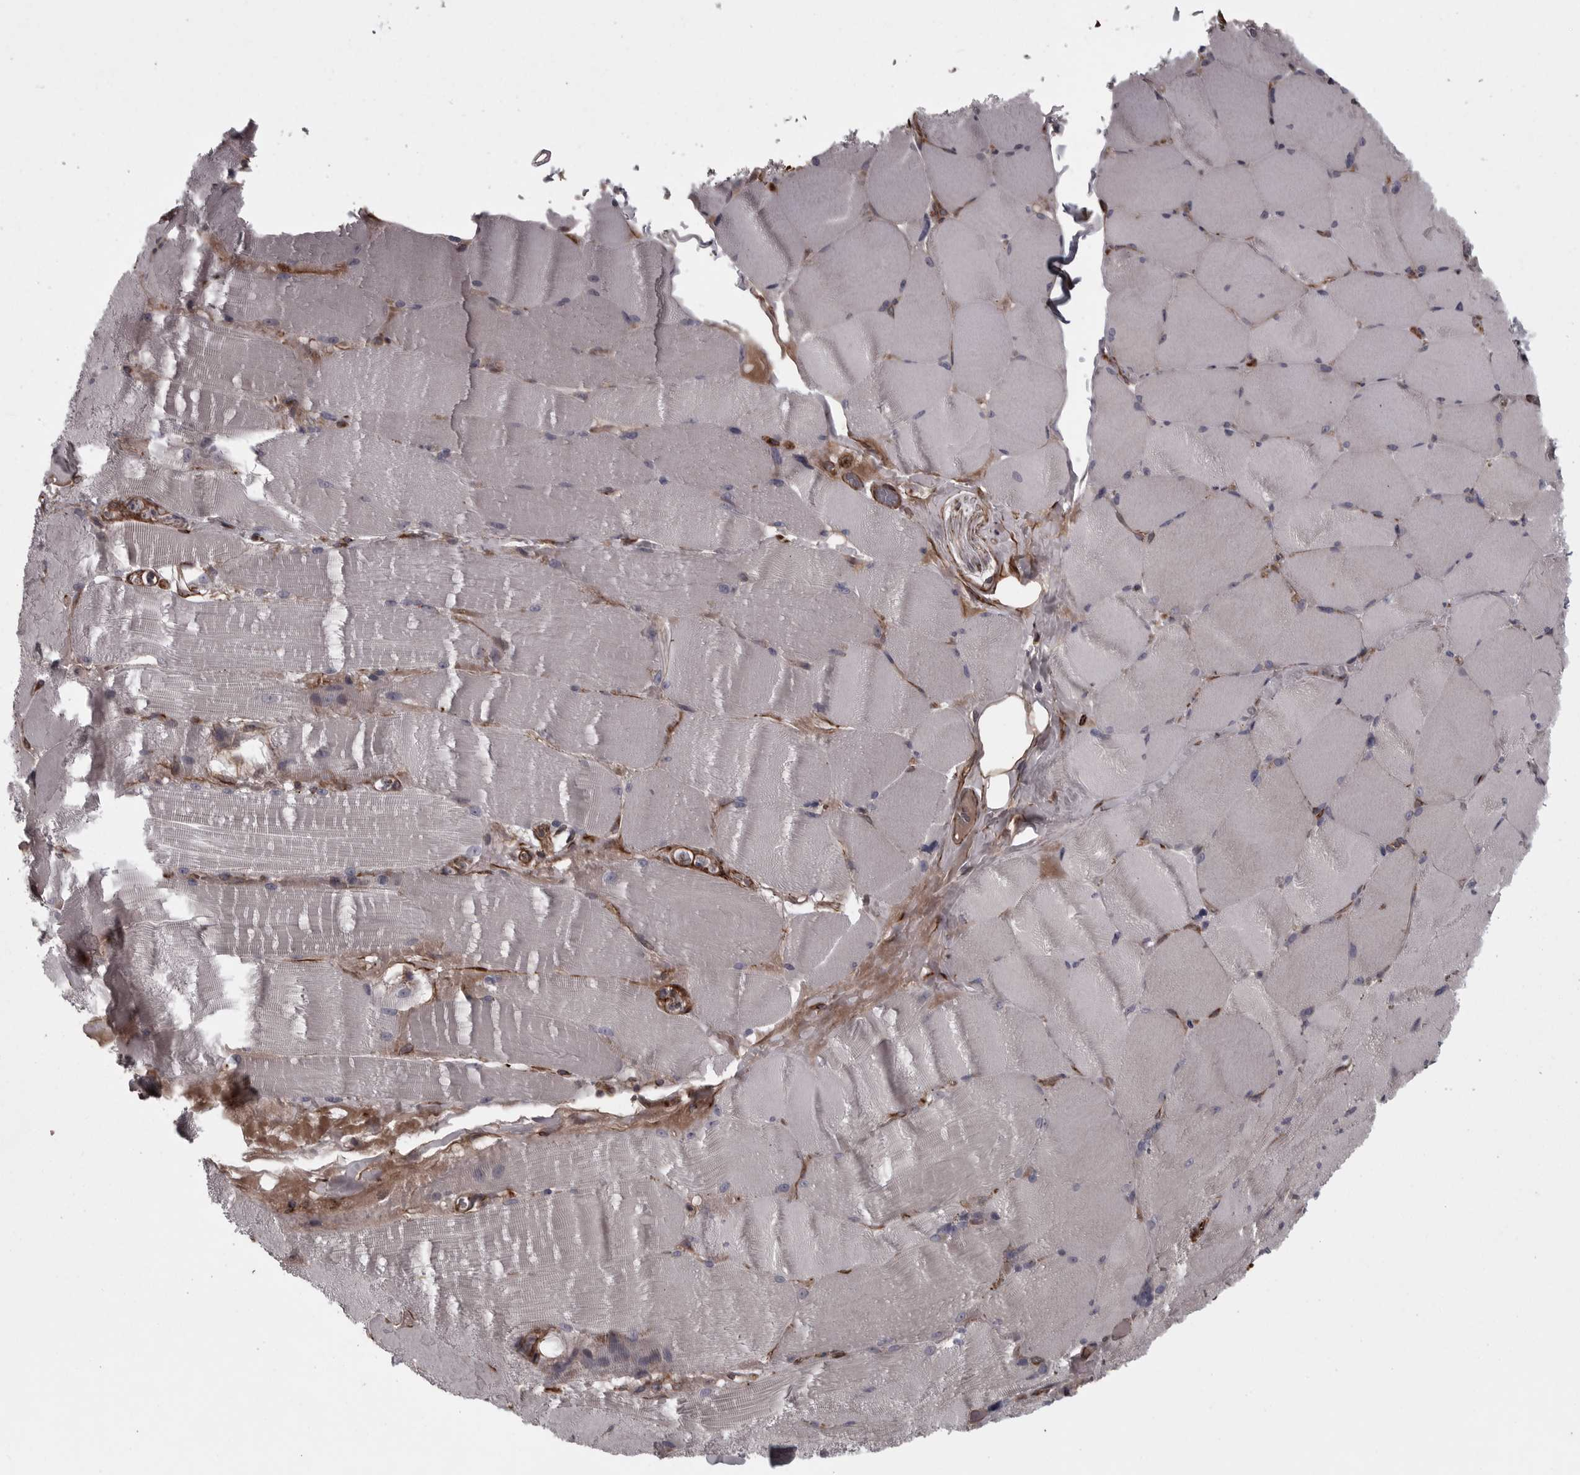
{"staining": {"intensity": "negative", "quantity": "none", "location": "none"}, "tissue": "skeletal muscle", "cell_type": "Myocytes", "image_type": "normal", "snomed": [{"axis": "morphology", "description": "Normal tissue, NOS"}, {"axis": "topography", "description": "Skin"}, {"axis": "topography", "description": "Skeletal muscle"}], "caption": "This photomicrograph is of normal skeletal muscle stained with immunohistochemistry to label a protein in brown with the nuclei are counter-stained blue. There is no positivity in myocytes. (Stains: DAB IHC with hematoxylin counter stain, Microscopy: brightfield microscopy at high magnification).", "gene": "FAAP100", "patient": {"sex": "male", "age": 83}}